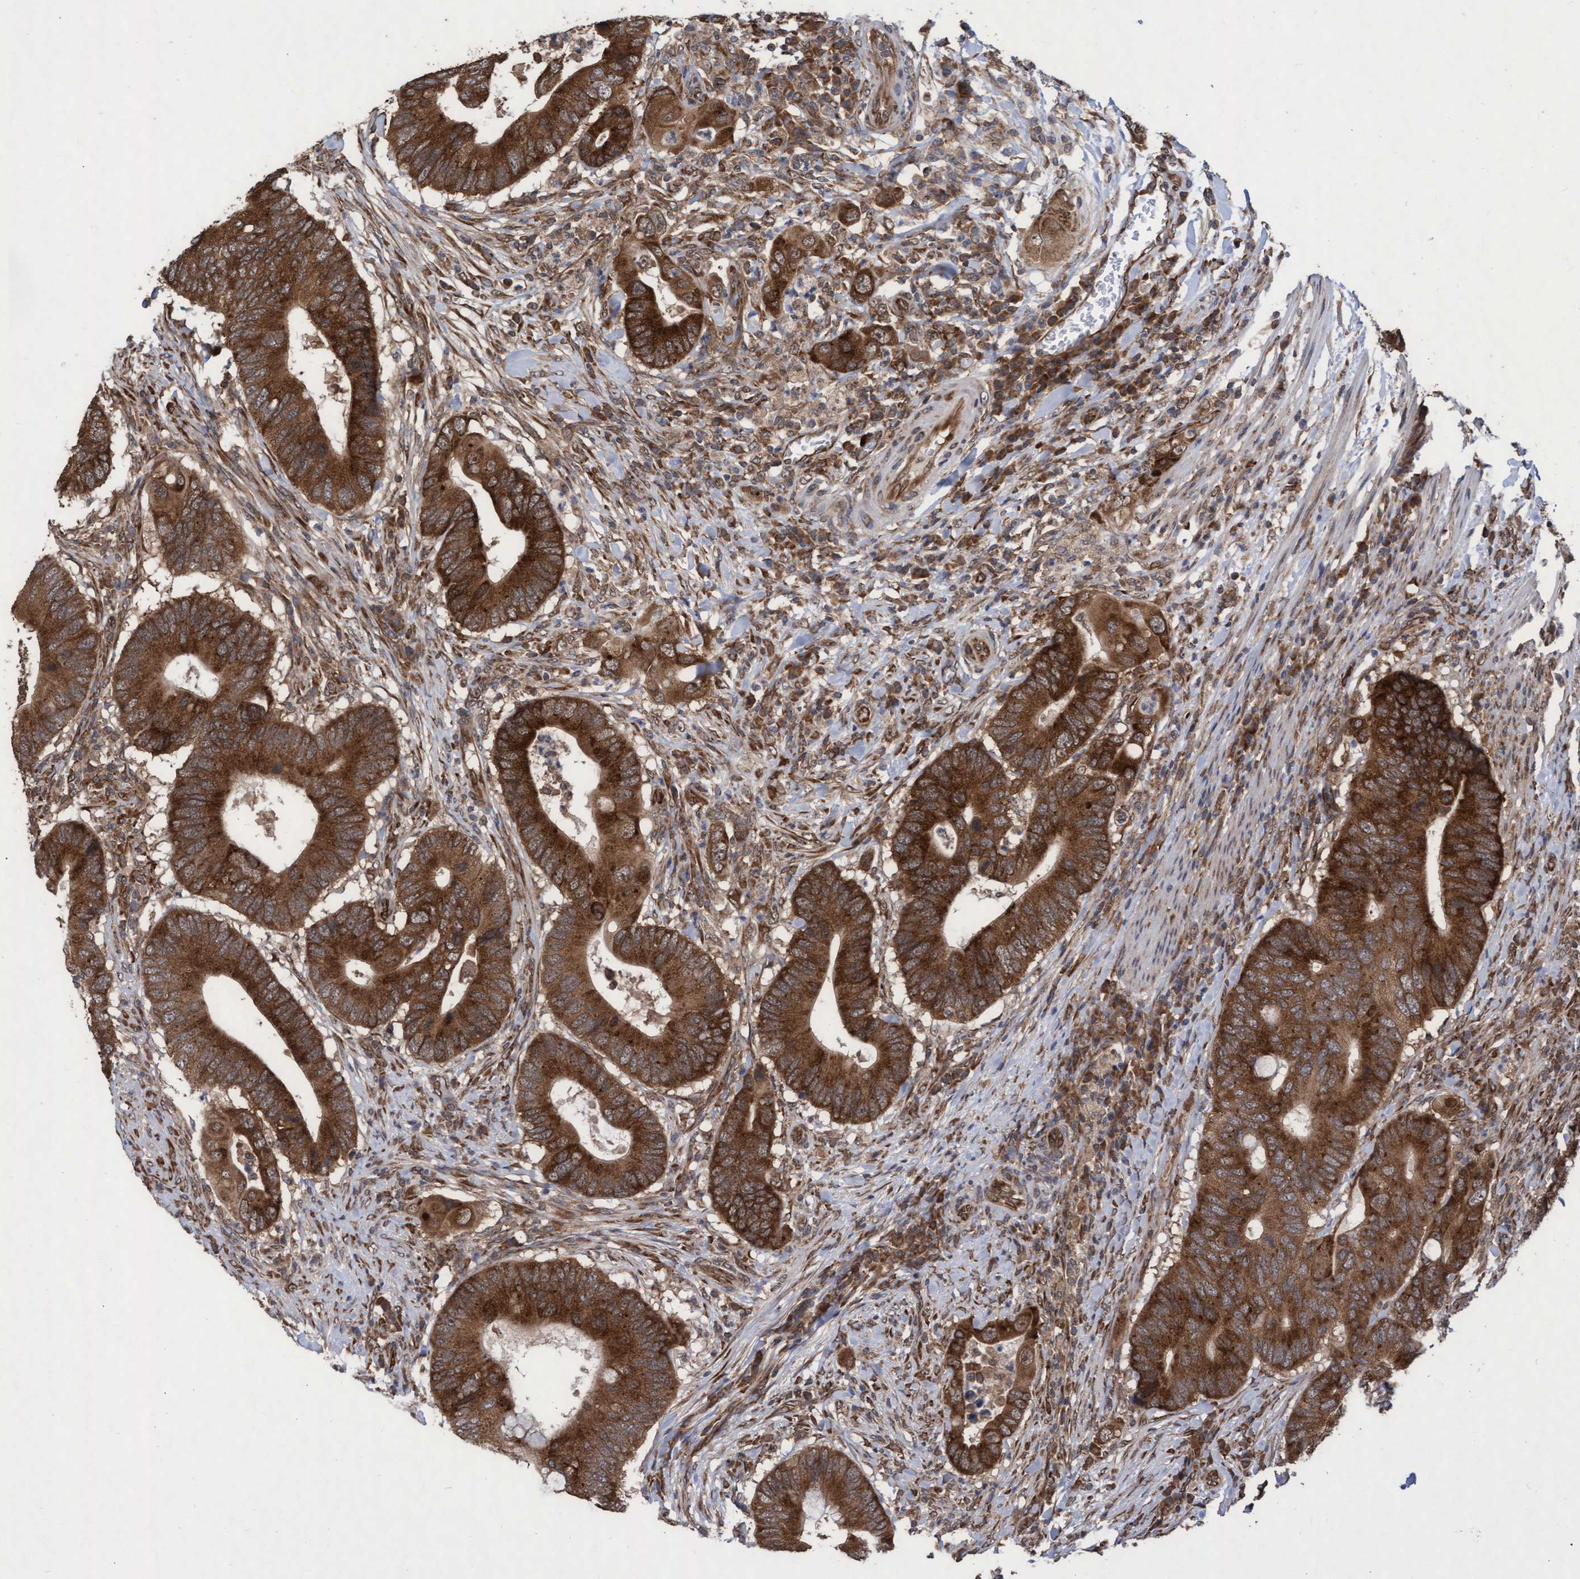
{"staining": {"intensity": "strong", "quantity": ">75%", "location": "cytoplasmic/membranous"}, "tissue": "colorectal cancer", "cell_type": "Tumor cells", "image_type": "cancer", "snomed": [{"axis": "morphology", "description": "Adenocarcinoma, NOS"}, {"axis": "topography", "description": "Colon"}], "caption": "Immunohistochemistry of human adenocarcinoma (colorectal) displays high levels of strong cytoplasmic/membranous positivity in about >75% of tumor cells.", "gene": "ABCF2", "patient": {"sex": "male", "age": 71}}